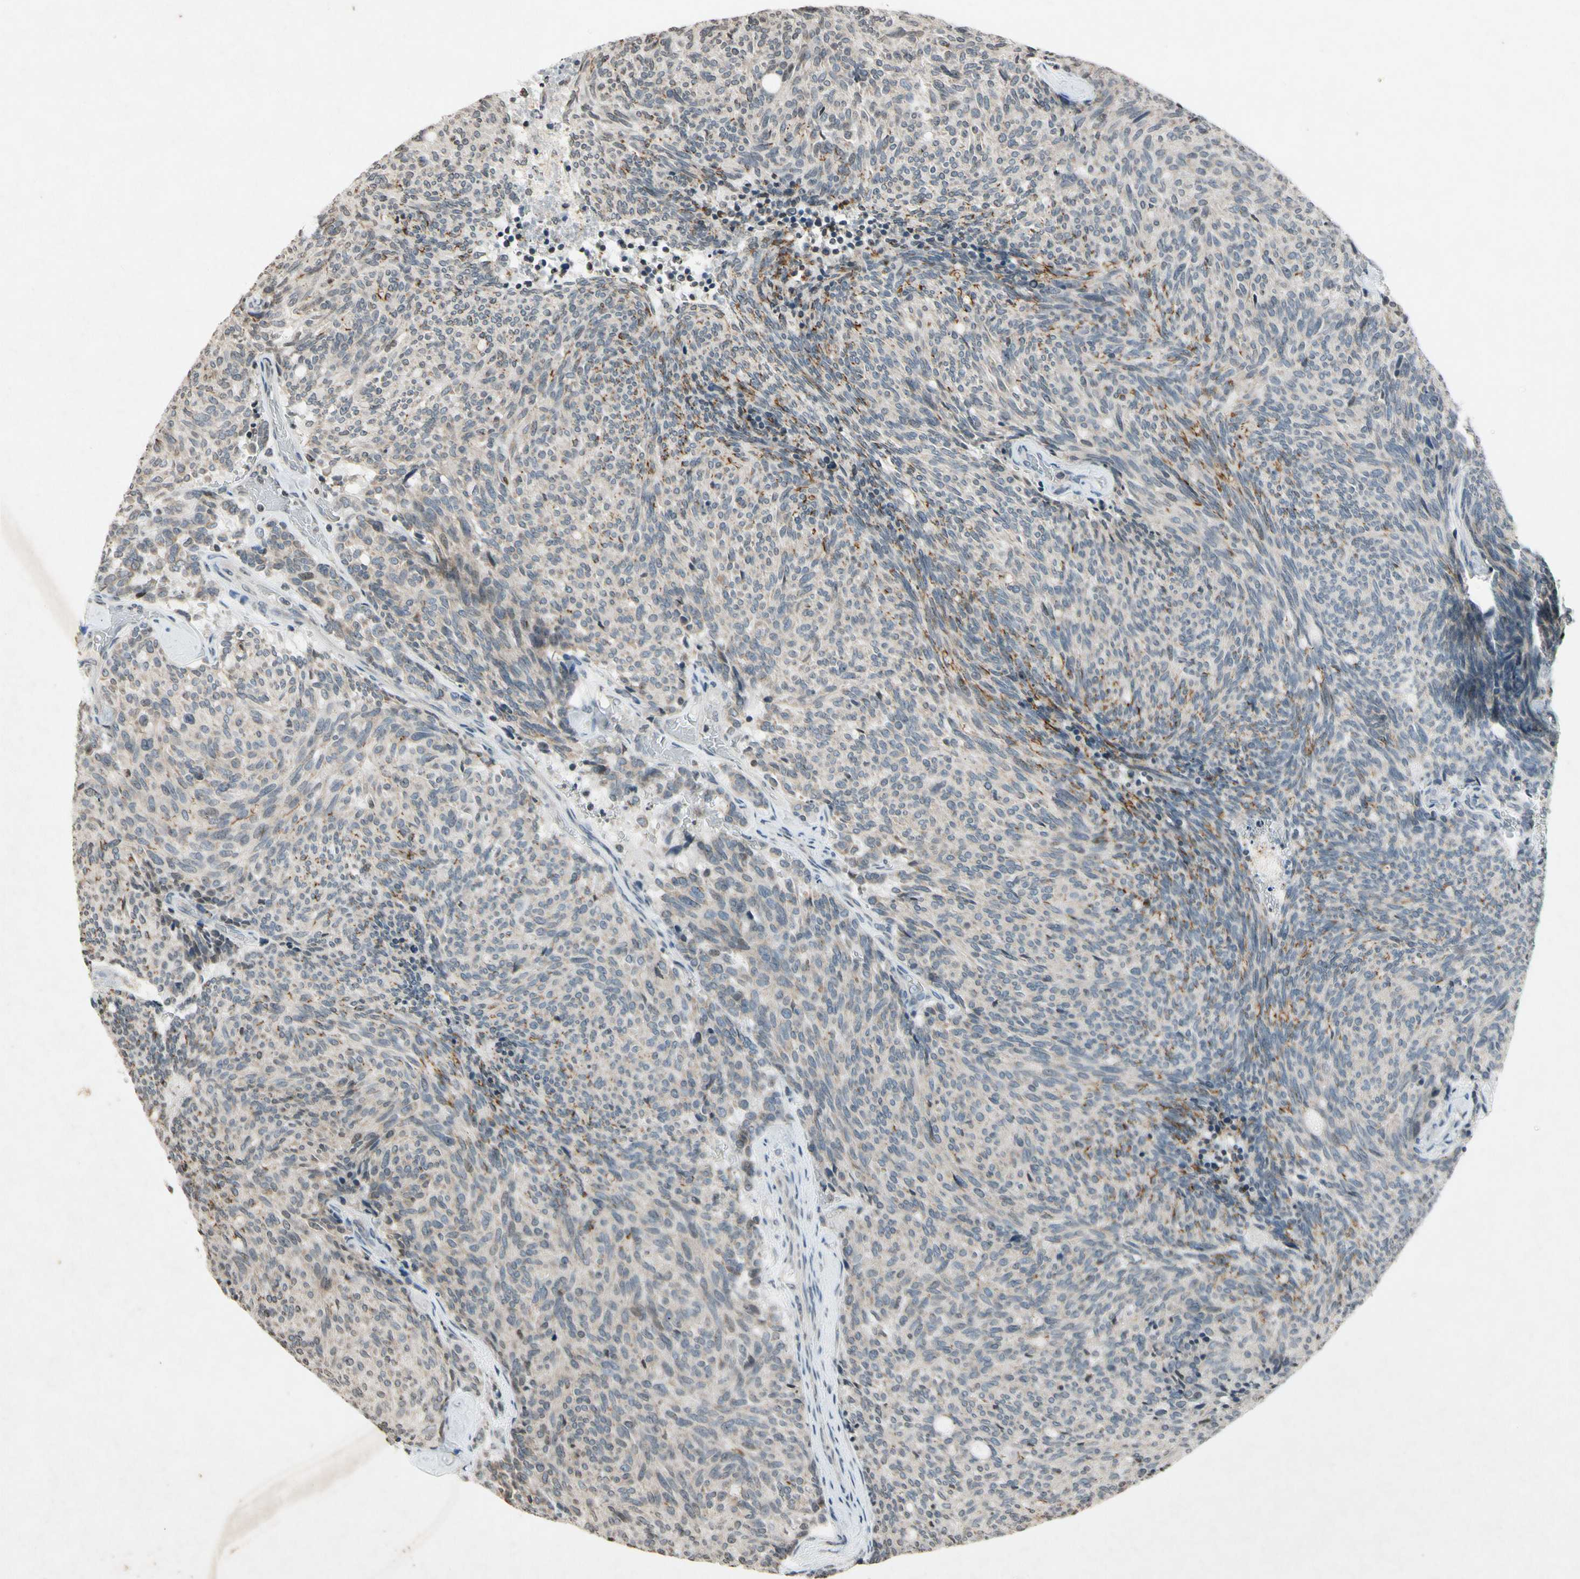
{"staining": {"intensity": "weak", "quantity": ">75%", "location": "cytoplasmic/membranous"}, "tissue": "carcinoid", "cell_type": "Tumor cells", "image_type": "cancer", "snomed": [{"axis": "morphology", "description": "Carcinoid, malignant, NOS"}, {"axis": "topography", "description": "Pancreas"}], "caption": "Malignant carcinoid stained for a protein reveals weak cytoplasmic/membranous positivity in tumor cells. Nuclei are stained in blue.", "gene": "CLDN11", "patient": {"sex": "female", "age": 54}}